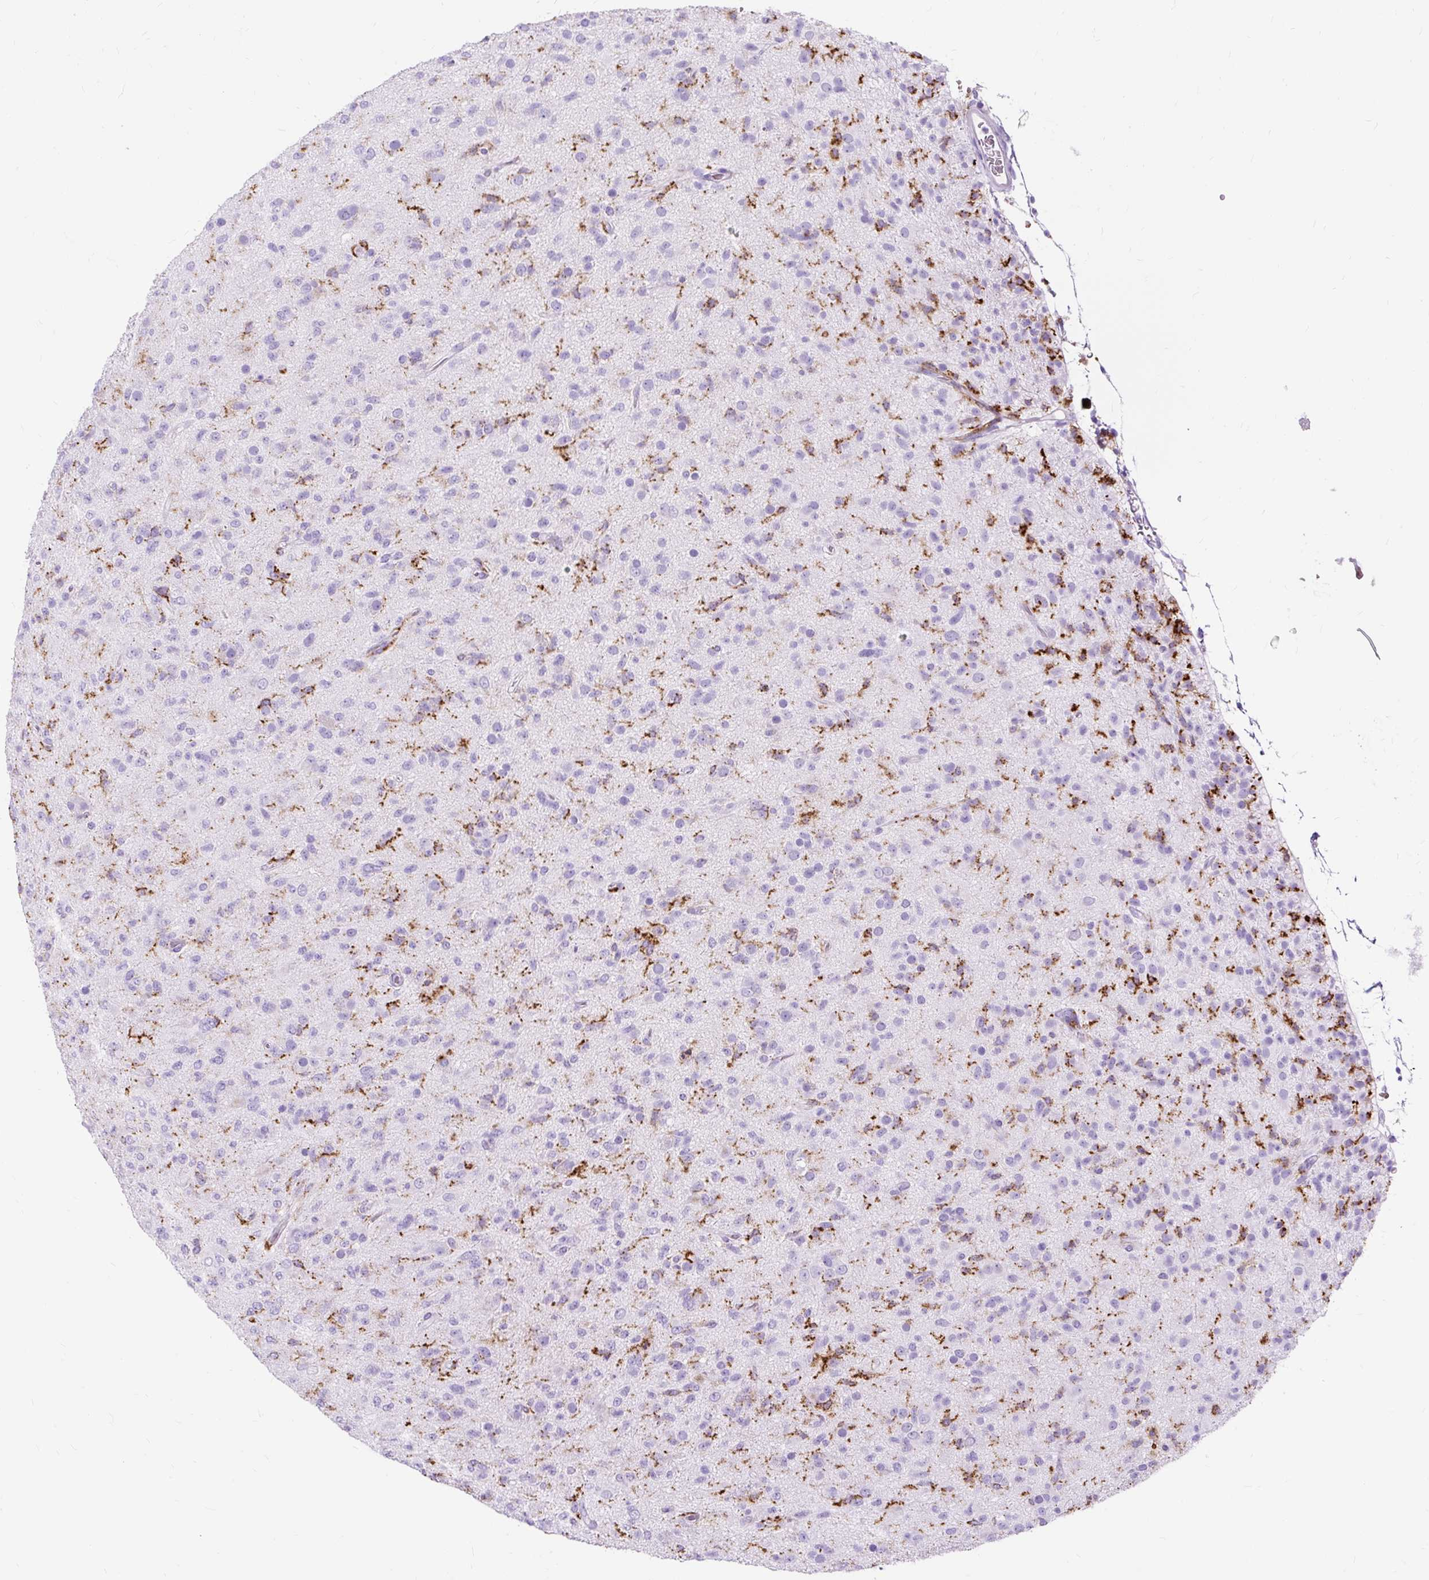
{"staining": {"intensity": "negative", "quantity": "none", "location": "none"}, "tissue": "glioma", "cell_type": "Tumor cells", "image_type": "cancer", "snomed": [{"axis": "morphology", "description": "Glioma, malignant, Low grade"}, {"axis": "topography", "description": "Brain"}], "caption": "Immunohistochemistry (IHC) photomicrograph of human glioma stained for a protein (brown), which reveals no staining in tumor cells.", "gene": "HLA-DRA", "patient": {"sex": "male", "age": 65}}